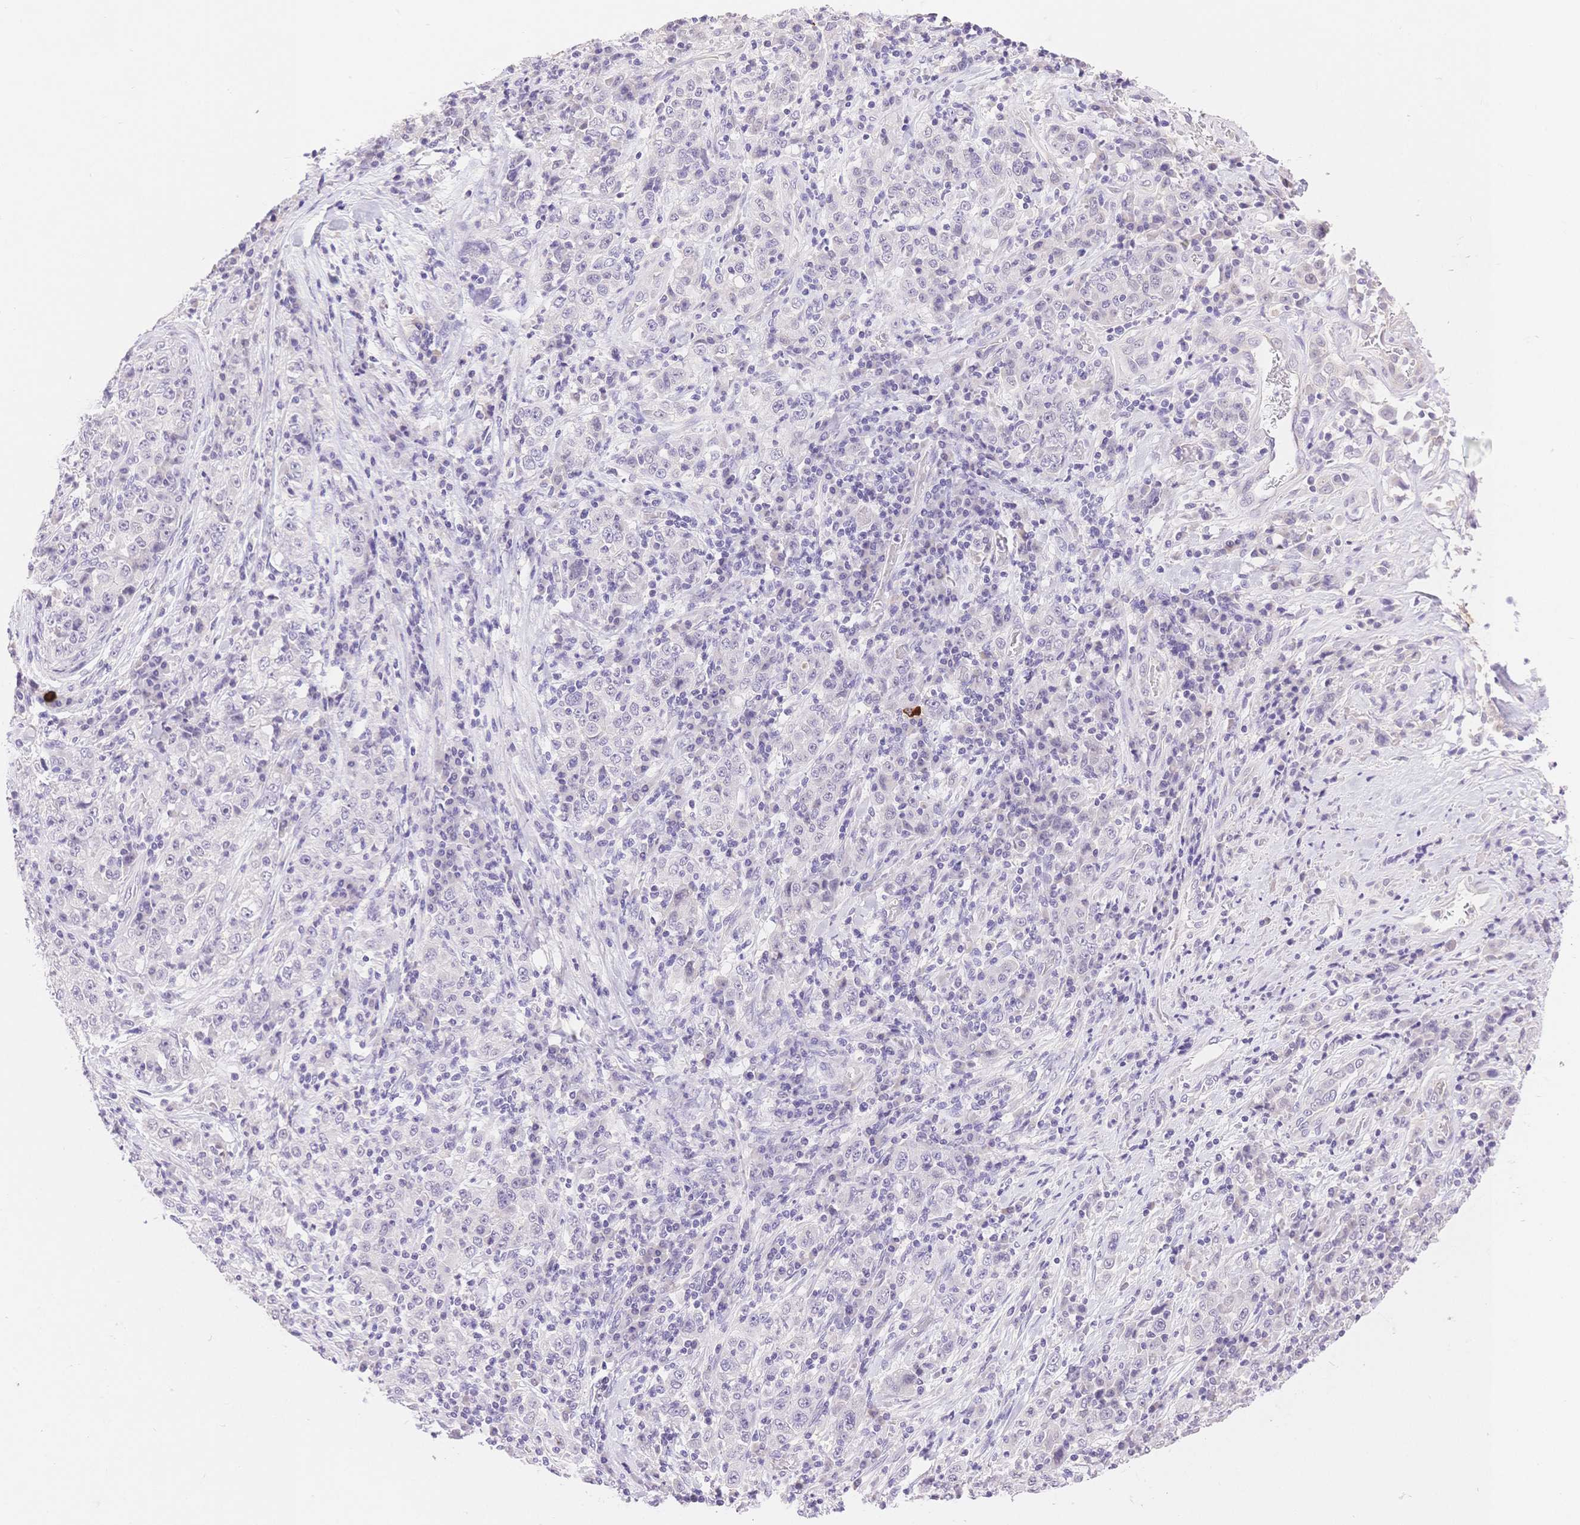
{"staining": {"intensity": "negative", "quantity": "none", "location": "none"}, "tissue": "stomach cancer", "cell_type": "Tumor cells", "image_type": "cancer", "snomed": [{"axis": "morphology", "description": "Normal tissue, NOS"}, {"axis": "morphology", "description": "Adenocarcinoma, NOS"}, {"axis": "topography", "description": "Stomach, upper"}, {"axis": "topography", "description": "Stomach"}], "caption": "A photomicrograph of human stomach cancer is negative for staining in tumor cells.", "gene": "MYOM1", "patient": {"sex": "male", "age": 59}}